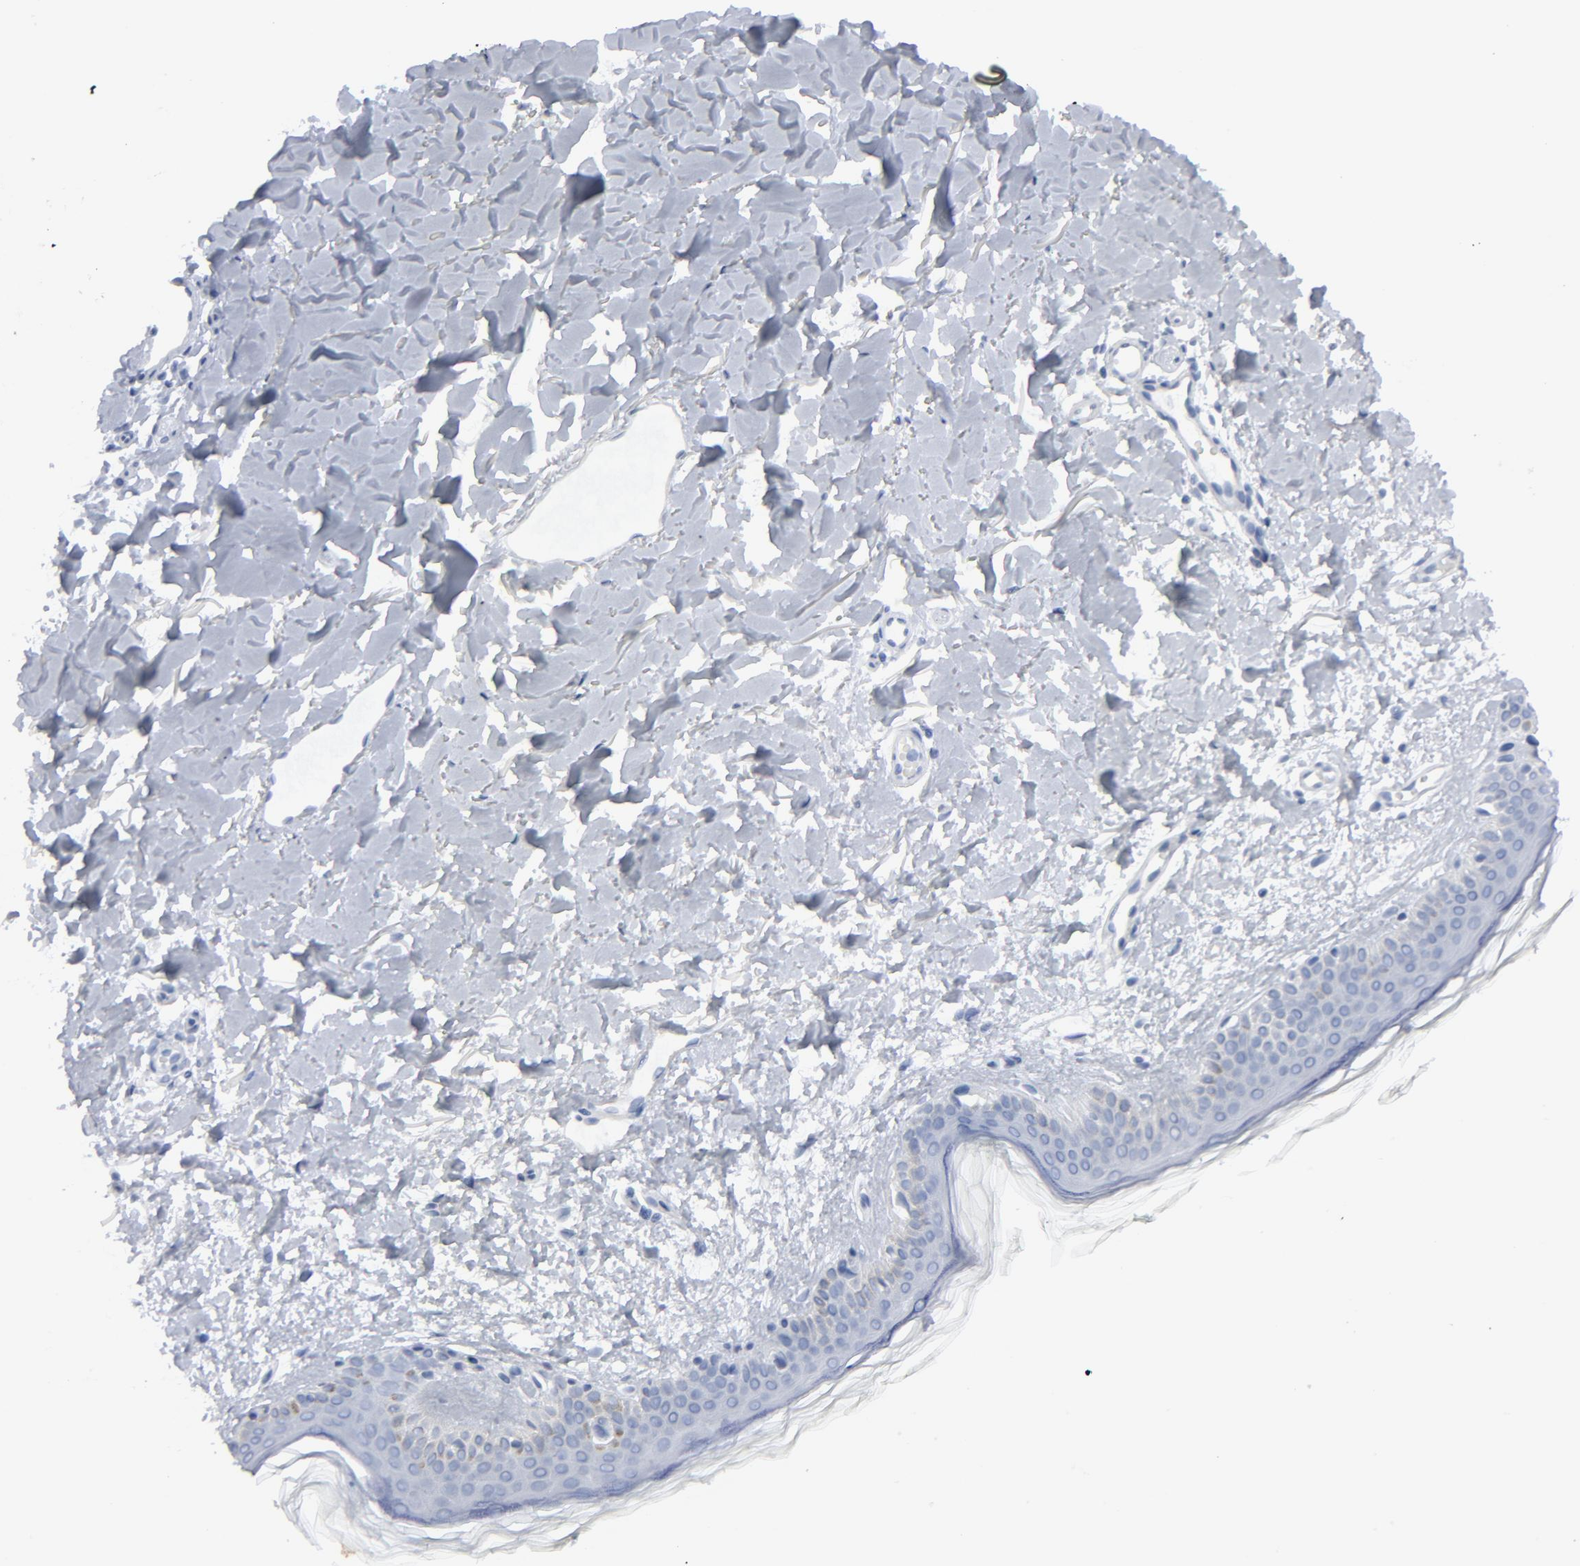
{"staining": {"intensity": "negative", "quantity": "none", "location": "none"}, "tissue": "skin", "cell_type": "Fibroblasts", "image_type": "normal", "snomed": [{"axis": "morphology", "description": "Normal tissue, NOS"}, {"axis": "topography", "description": "Skin"}], "caption": "An image of skin stained for a protein exhibits no brown staining in fibroblasts.", "gene": "KDR", "patient": {"sex": "female", "age": 56}}